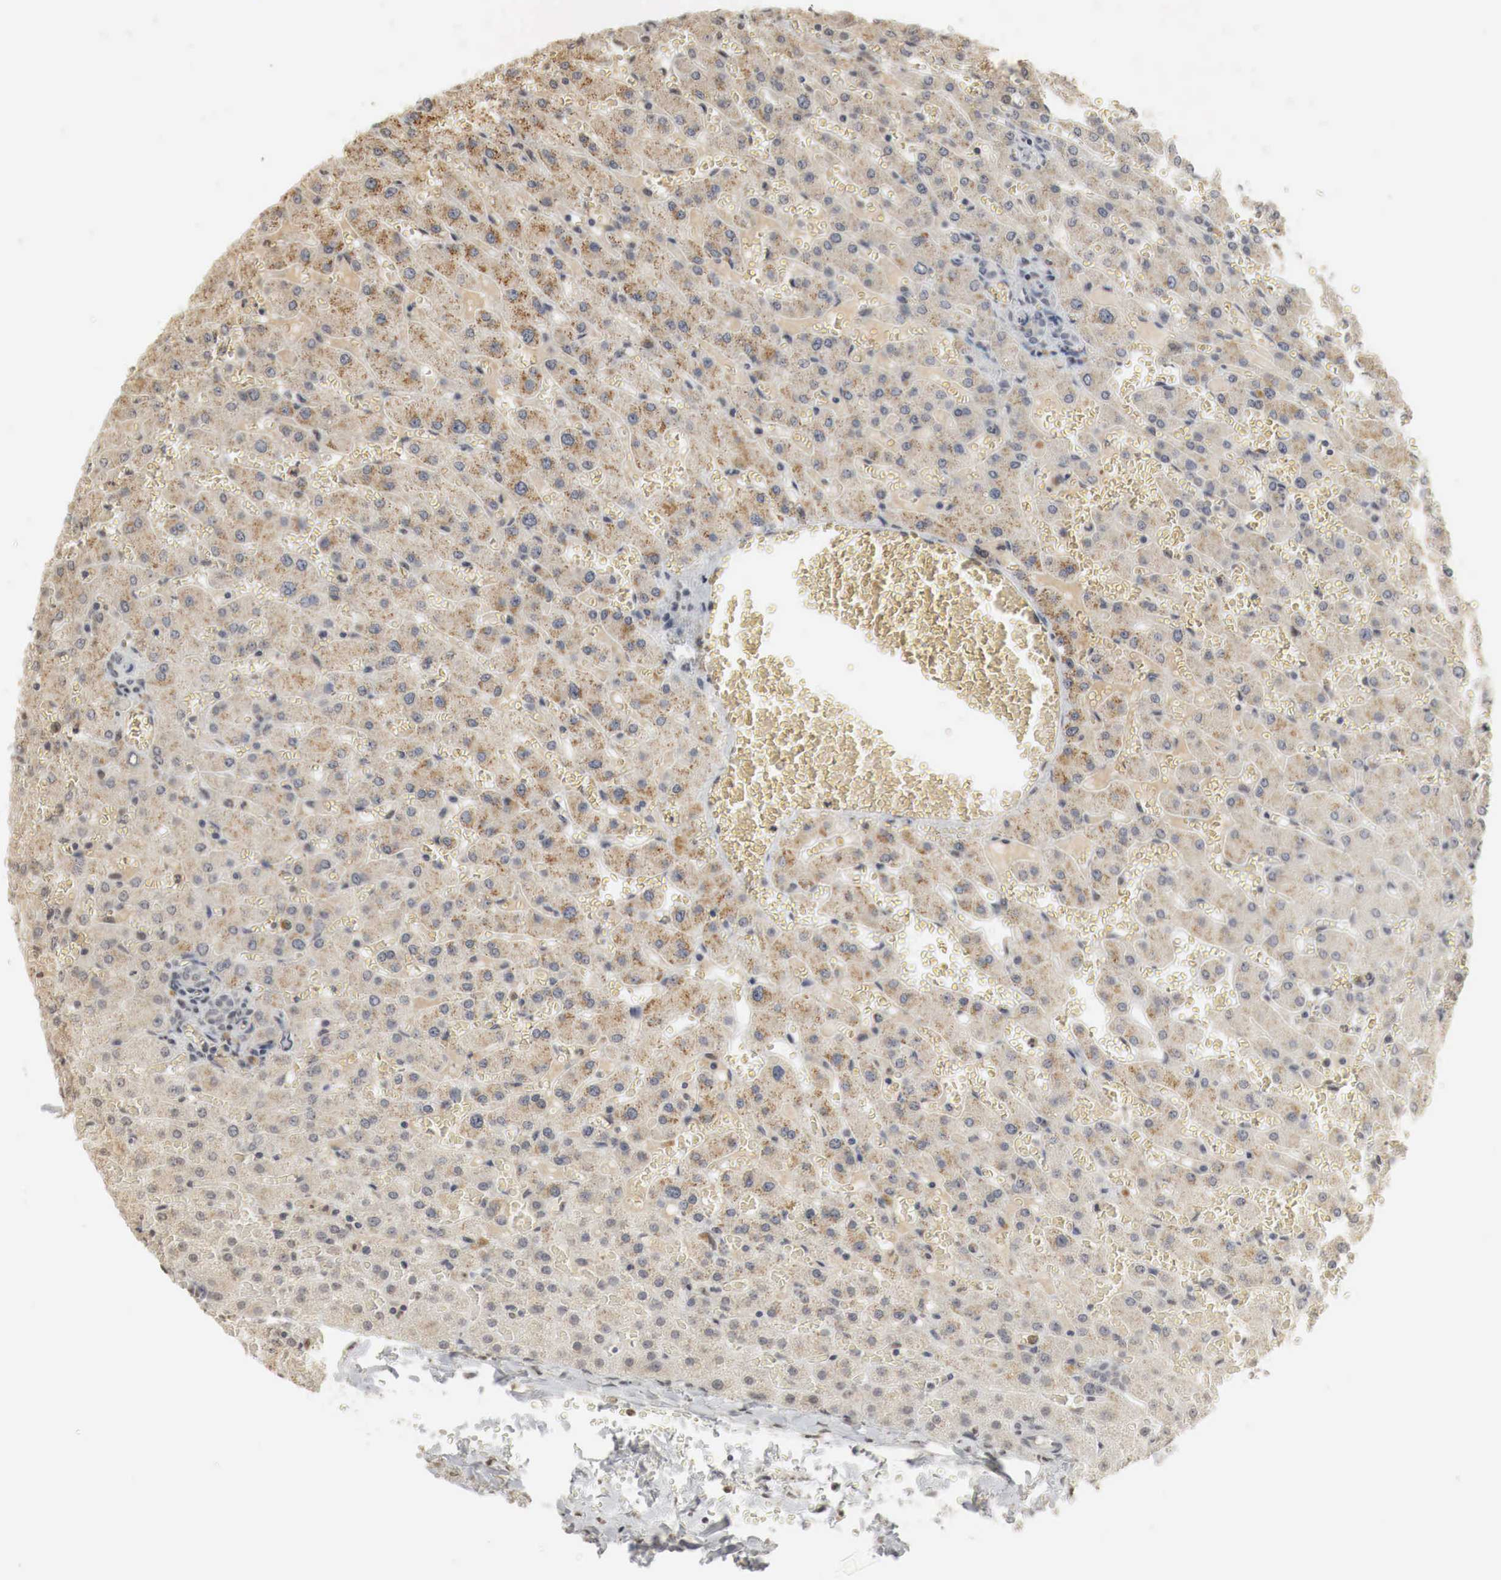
{"staining": {"intensity": "weak", "quantity": "25%-75%", "location": "cytoplasmic/membranous"}, "tissue": "liver", "cell_type": "Cholangiocytes", "image_type": "normal", "snomed": [{"axis": "morphology", "description": "Normal tissue, NOS"}, {"axis": "topography", "description": "Liver"}], "caption": "Immunohistochemical staining of benign liver shows weak cytoplasmic/membranous protein expression in about 25%-75% of cholangiocytes. The staining was performed using DAB (3,3'-diaminobenzidine), with brown indicating positive protein expression. Nuclei are stained blue with hematoxylin.", "gene": "ERBB4", "patient": {"sex": "female", "age": 30}}